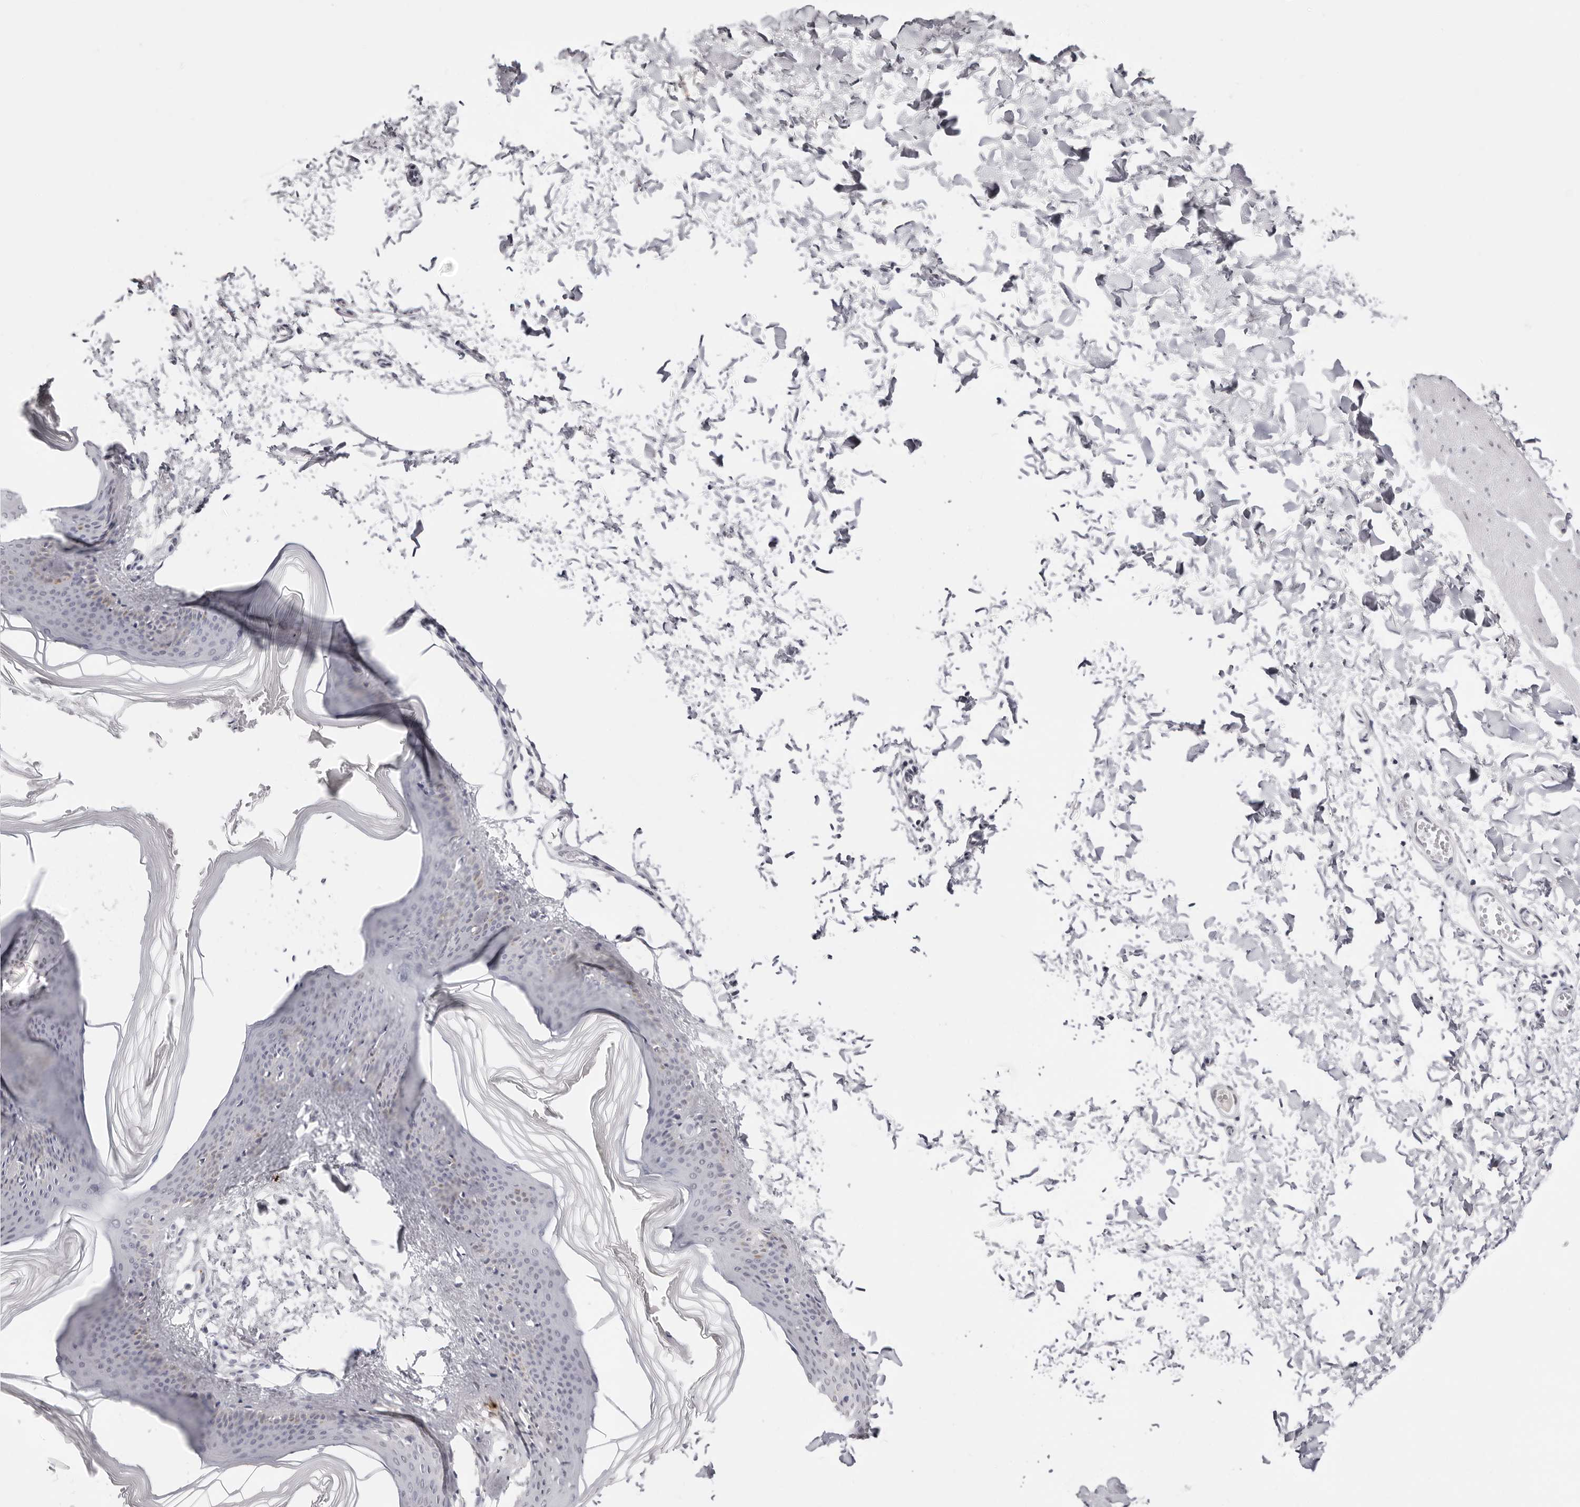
{"staining": {"intensity": "negative", "quantity": "none", "location": "none"}, "tissue": "skin", "cell_type": "Fibroblasts", "image_type": "normal", "snomed": [{"axis": "morphology", "description": "Normal tissue, NOS"}, {"axis": "topography", "description": "Skin"}], "caption": "Image shows no protein positivity in fibroblasts of benign skin.", "gene": "CST5", "patient": {"sex": "female", "age": 27}}